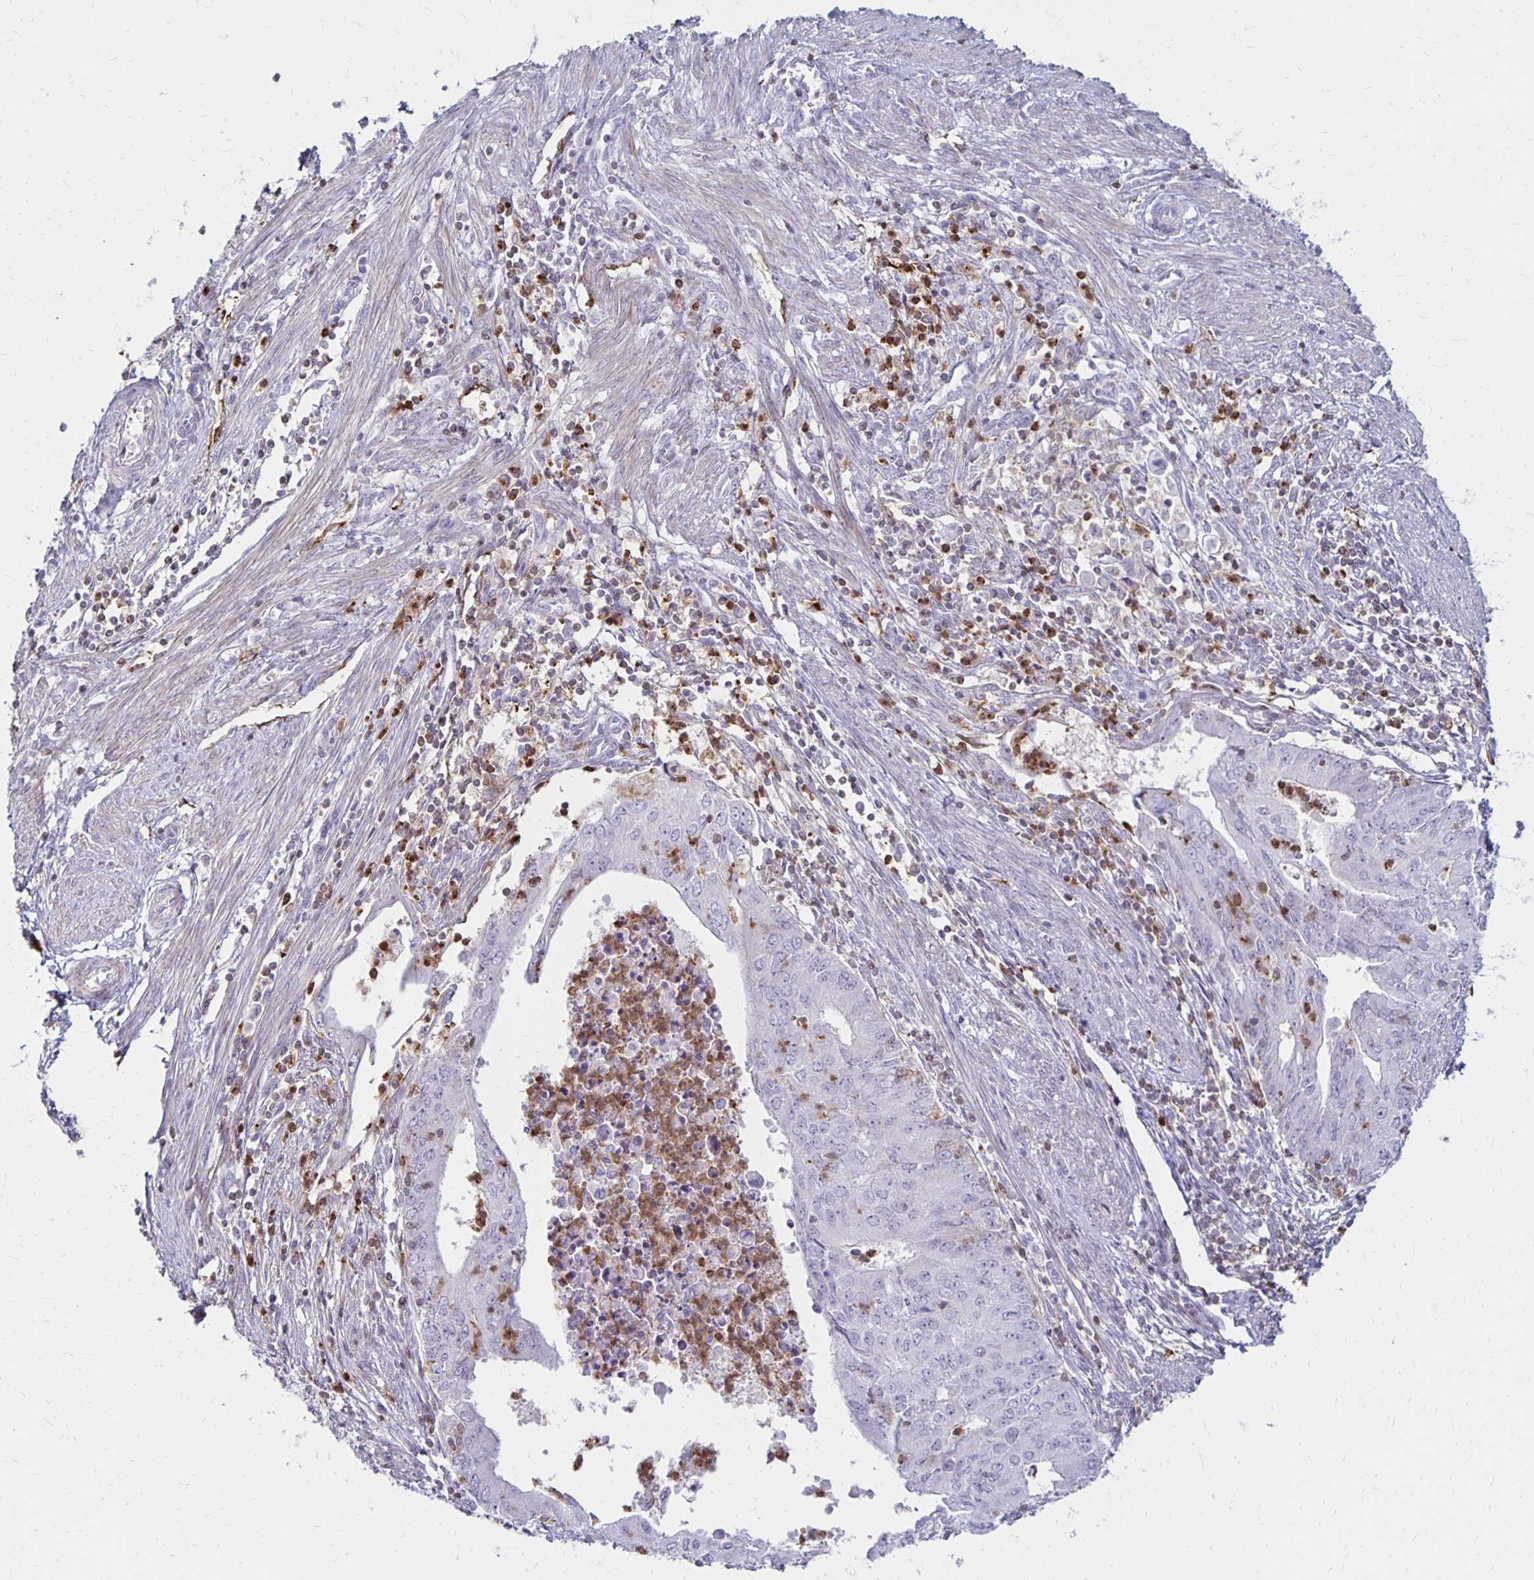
{"staining": {"intensity": "negative", "quantity": "none", "location": "none"}, "tissue": "endometrial cancer", "cell_type": "Tumor cells", "image_type": "cancer", "snomed": [{"axis": "morphology", "description": "Adenocarcinoma, NOS"}, {"axis": "topography", "description": "Endometrium"}], "caption": "High magnification brightfield microscopy of endometrial cancer (adenocarcinoma) stained with DAB (brown) and counterstained with hematoxylin (blue): tumor cells show no significant expression.", "gene": "CCL21", "patient": {"sex": "female", "age": 50}}